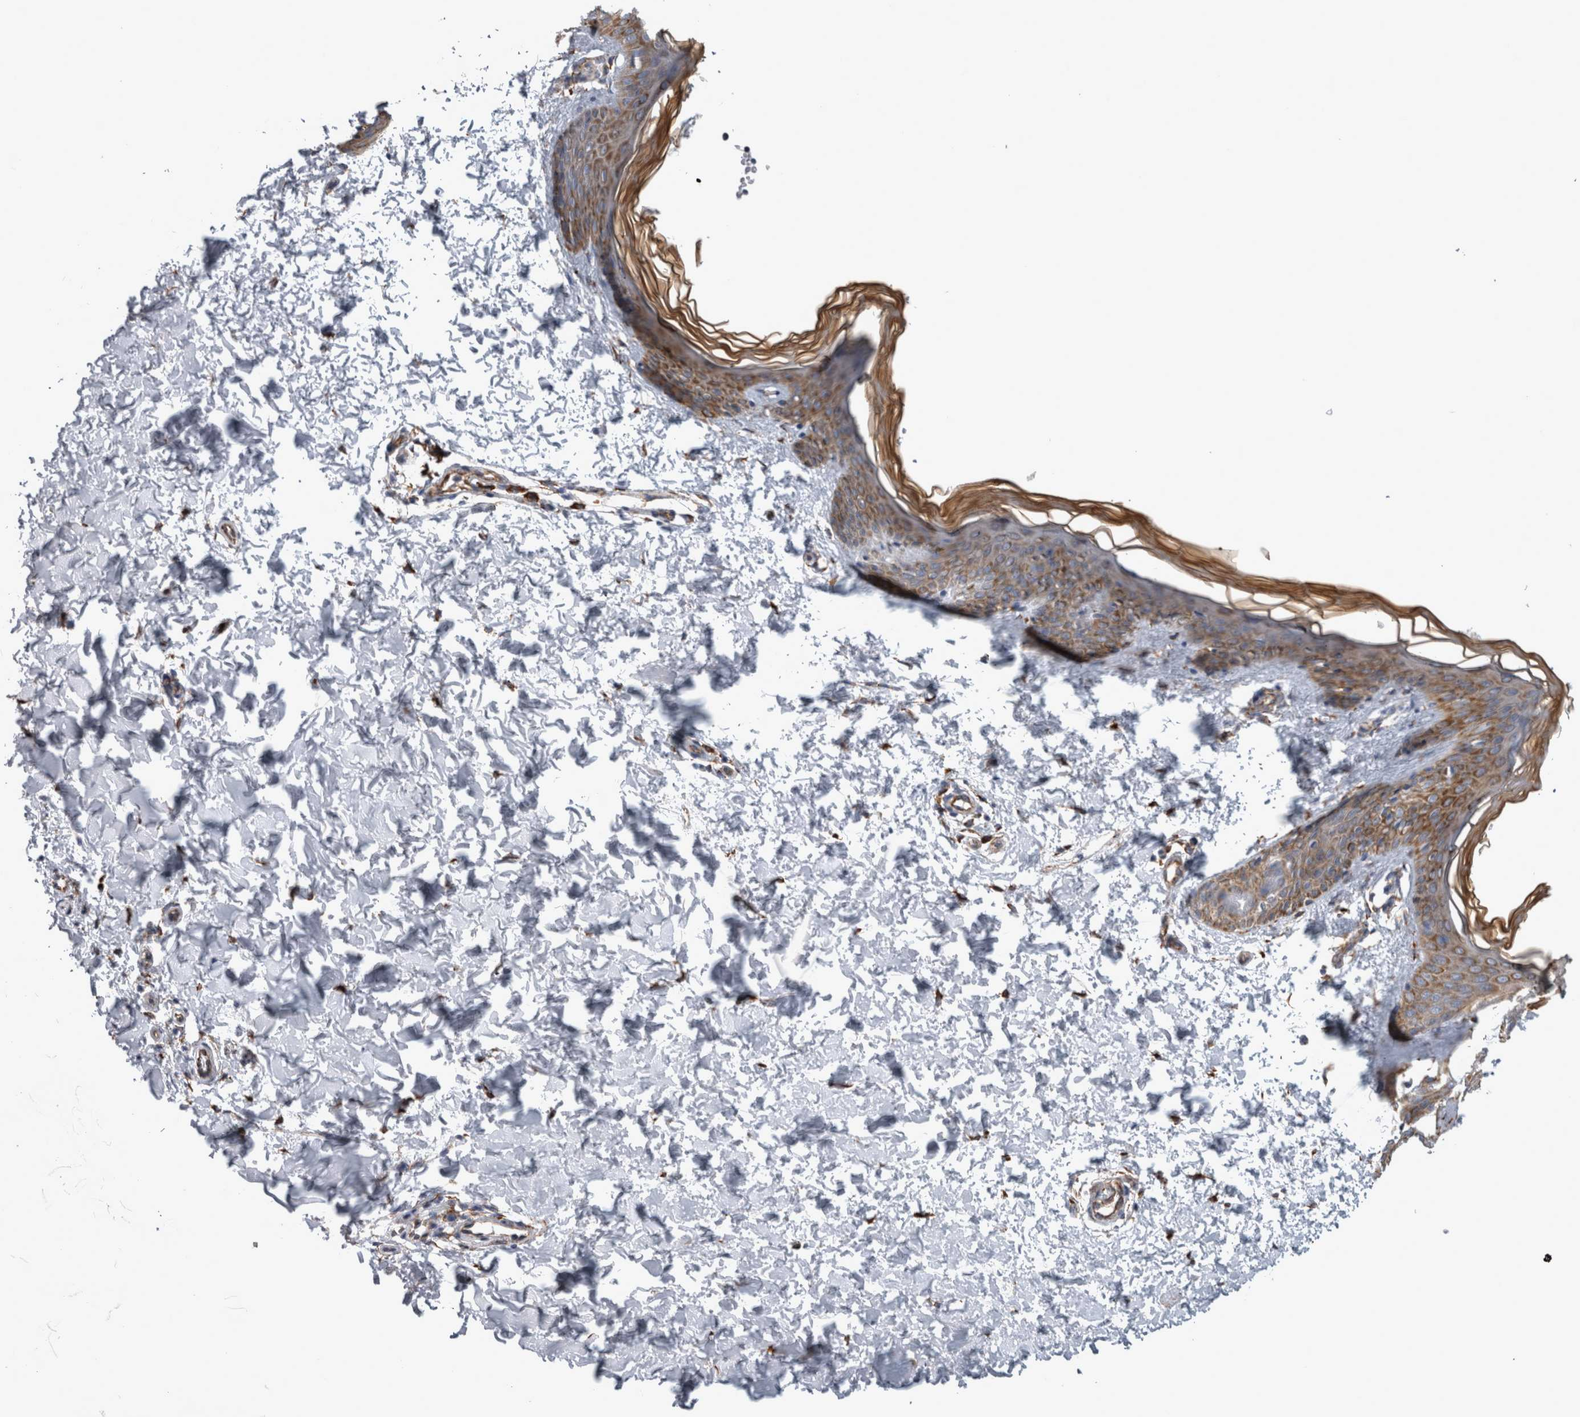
{"staining": {"intensity": "strong", "quantity": ">75%", "location": "cytoplasmic/membranous"}, "tissue": "skin", "cell_type": "Fibroblasts", "image_type": "normal", "snomed": [{"axis": "morphology", "description": "Normal tissue, NOS"}, {"axis": "morphology", "description": "Neoplasm, benign, NOS"}, {"axis": "topography", "description": "Skin"}, {"axis": "topography", "description": "Soft tissue"}], "caption": "Skin stained with DAB (3,3'-diaminobenzidine) immunohistochemistry (IHC) demonstrates high levels of strong cytoplasmic/membranous expression in approximately >75% of fibroblasts.", "gene": "FHIP2B", "patient": {"sex": "male", "age": 26}}